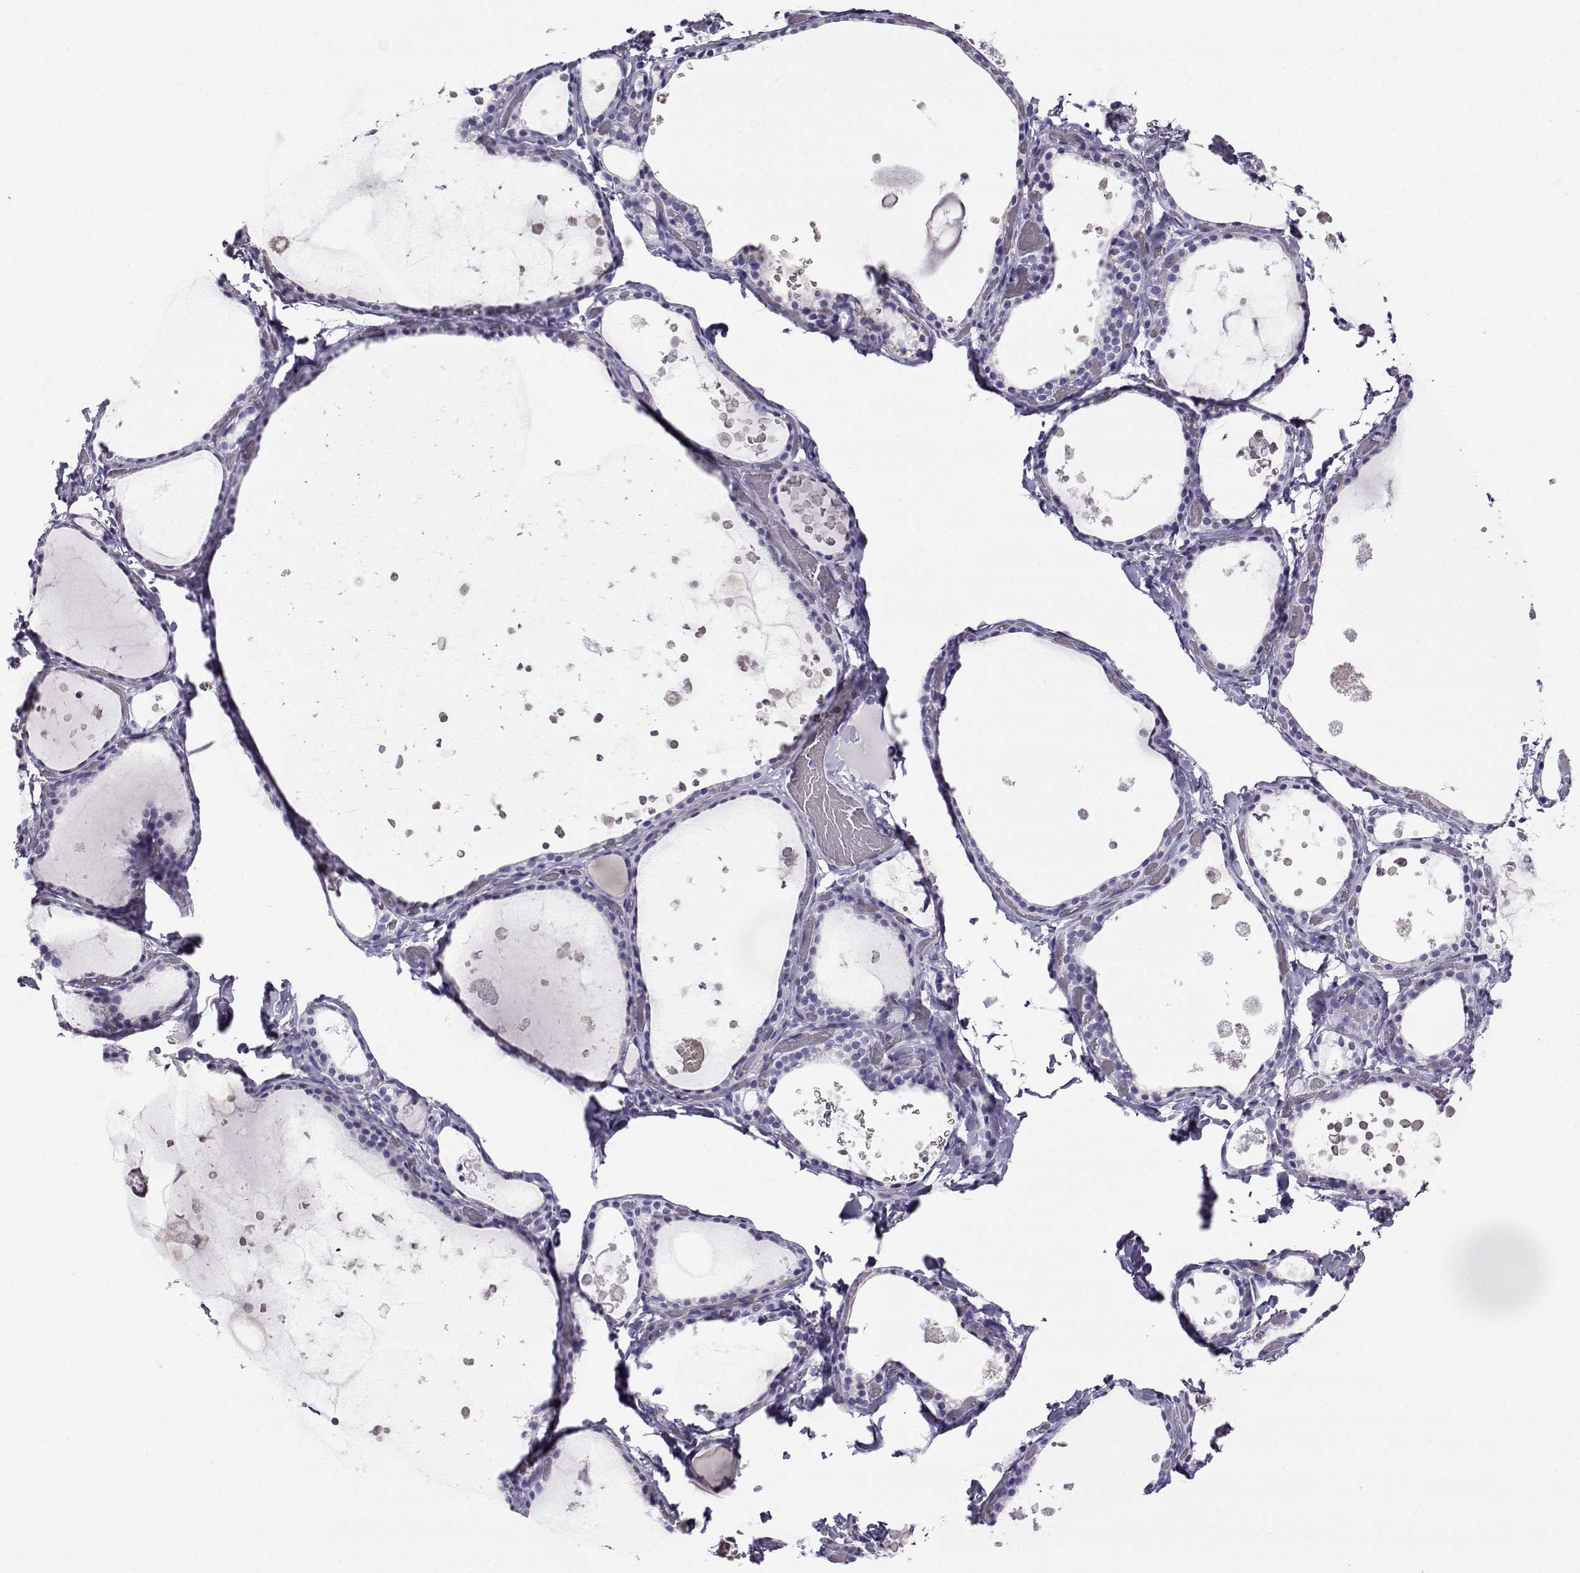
{"staining": {"intensity": "negative", "quantity": "none", "location": "none"}, "tissue": "thyroid gland", "cell_type": "Glandular cells", "image_type": "normal", "snomed": [{"axis": "morphology", "description": "Normal tissue, NOS"}, {"axis": "topography", "description": "Thyroid gland"}], "caption": "Immunohistochemistry (IHC) image of benign thyroid gland: thyroid gland stained with DAB (3,3'-diaminobenzidine) exhibits no significant protein staining in glandular cells. The staining was performed using DAB (3,3'-diaminobenzidine) to visualize the protein expression in brown, while the nuclei were stained in blue with hematoxylin (Magnification: 20x).", "gene": "RHOXF2B", "patient": {"sex": "female", "age": 56}}